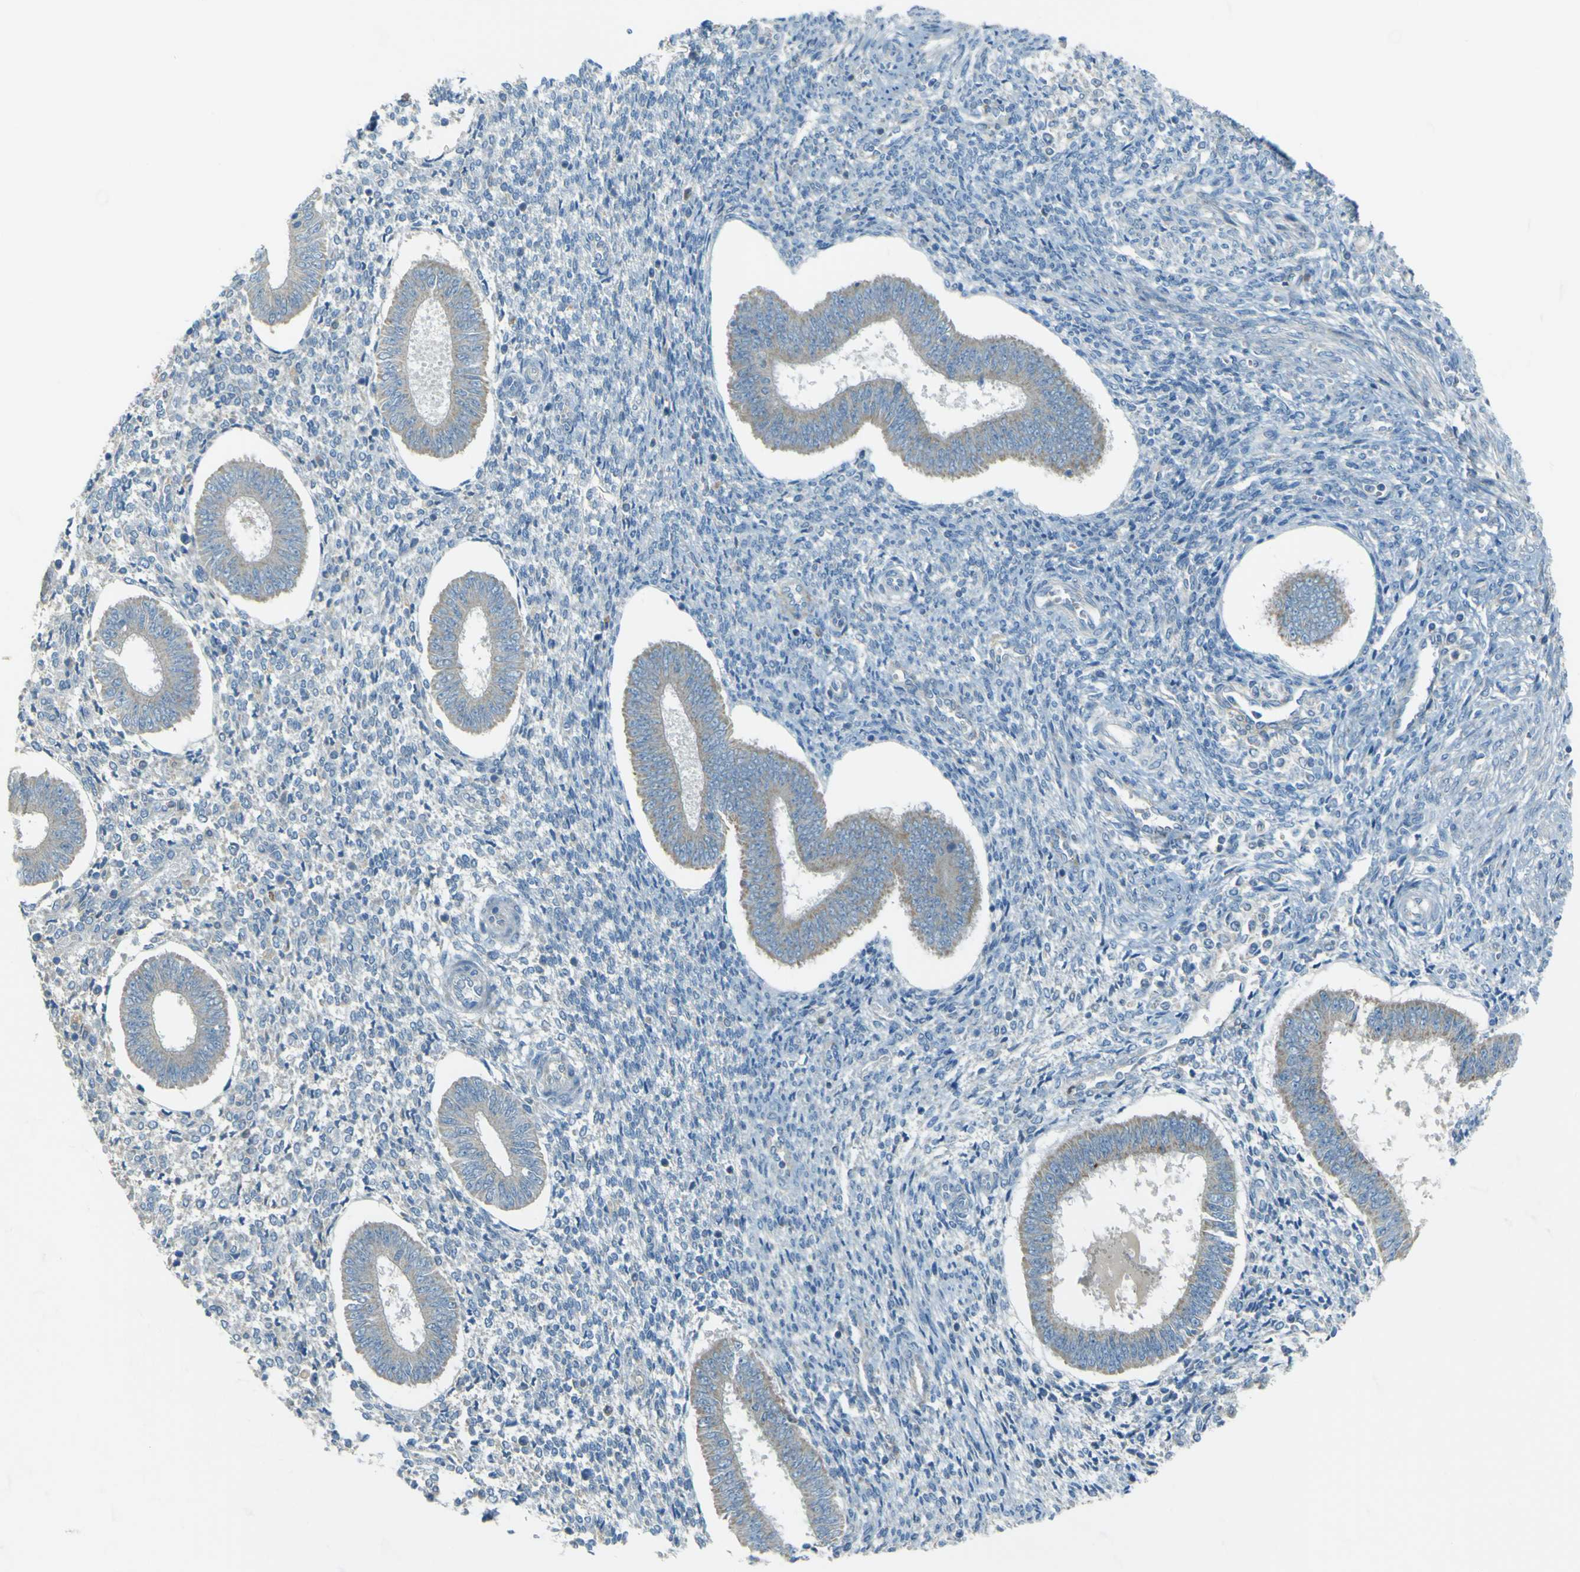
{"staining": {"intensity": "negative", "quantity": "none", "location": "none"}, "tissue": "endometrium", "cell_type": "Cells in endometrial stroma", "image_type": "normal", "snomed": [{"axis": "morphology", "description": "Normal tissue, NOS"}, {"axis": "topography", "description": "Endometrium"}], "caption": "Immunohistochemical staining of normal endometrium shows no significant staining in cells in endometrial stroma. Brightfield microscopy of IHC stained with DAB (3,3'-diaminobenzidine) (brown) and hematoxylin (blue), captured at high magnification.", "gene": "FKTN", "patient": {"sex": "female", "age": 35}}